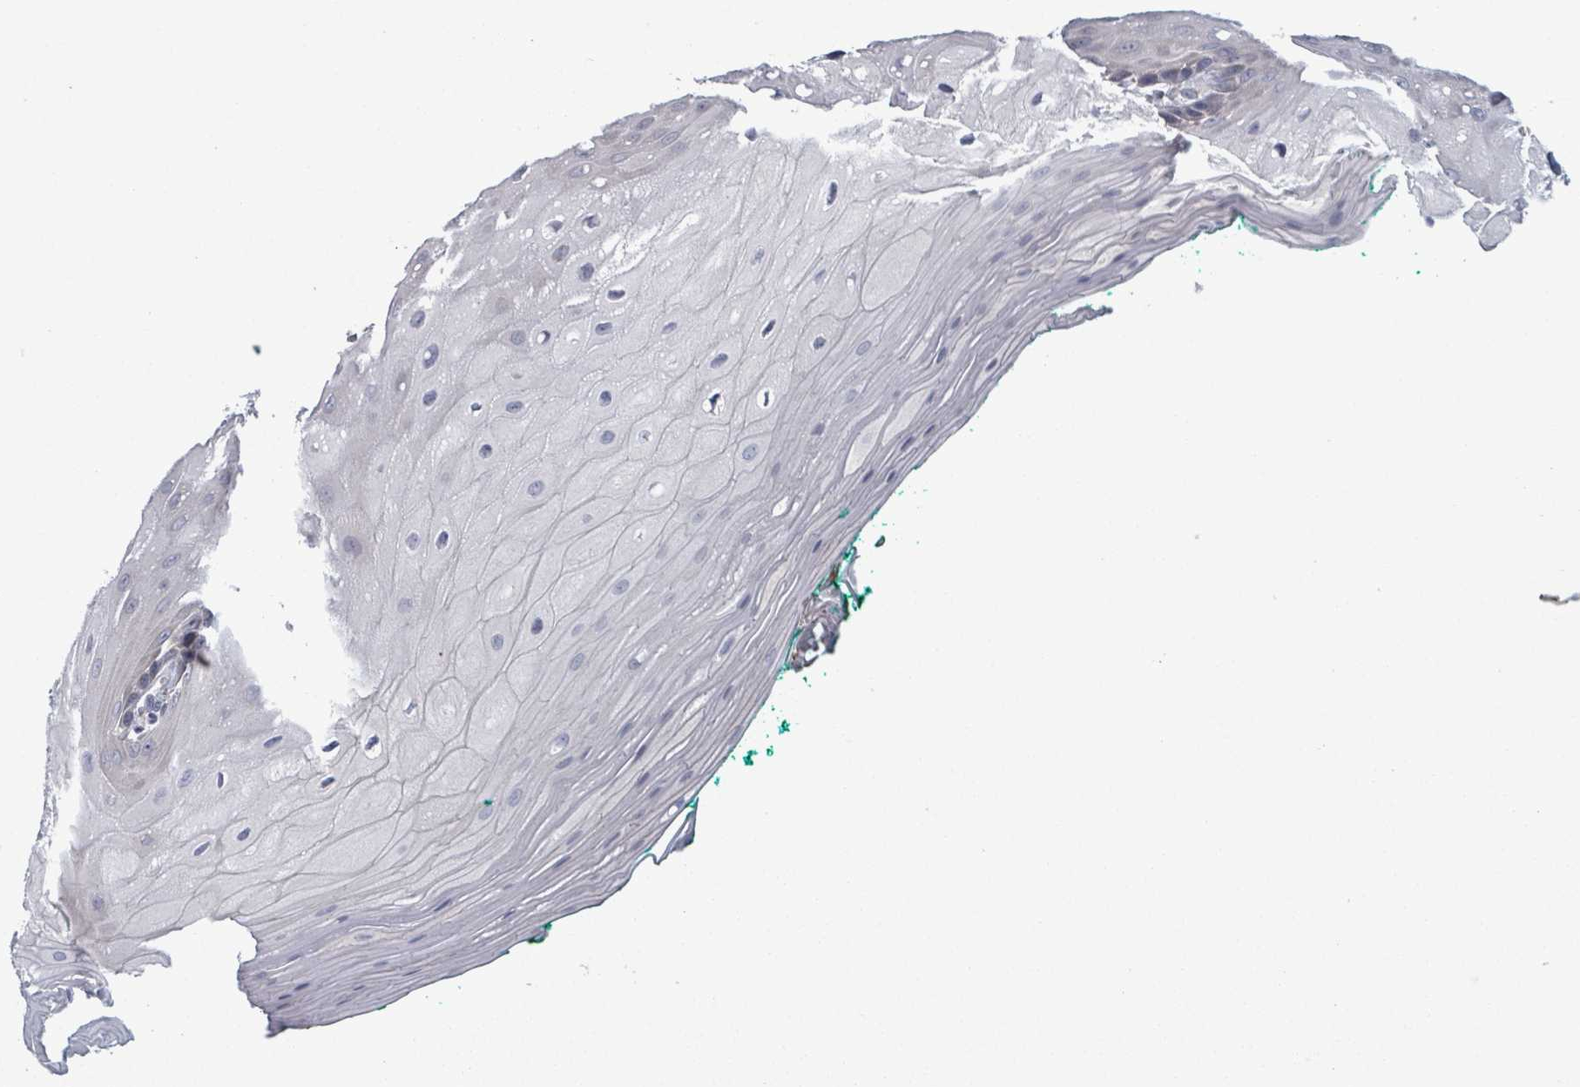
{"staining": {"intensity": "negative", "quantity": "none", "location": "none"}, "tissue": "oral mucosa", "cell_type": "Squamous epithelial cells", "image_type": "normal", "snomed": [{"axis": "morphology", "description": "Normal tissue, NOS"}, {"axis": "morphology", "description": "Squamous cell carcinoma, NOS"}, {"axis": "topography", "description": "Oral tissue"}, {"axis": "topography", "description": "Tounge, NOS"}, {"axis": "topography", "description": "Head-Neck"}], "caption": "Immunohistochemistry (IHC) image of unremarkable oral mucosa: human oral mucosa stained with DAB (3,3'-diaminobenzidine) displays no significant protein expression in squamous epithelial cells.", "gene": "FKBP1A", "patient": {"sex": "male", "age": 79}}